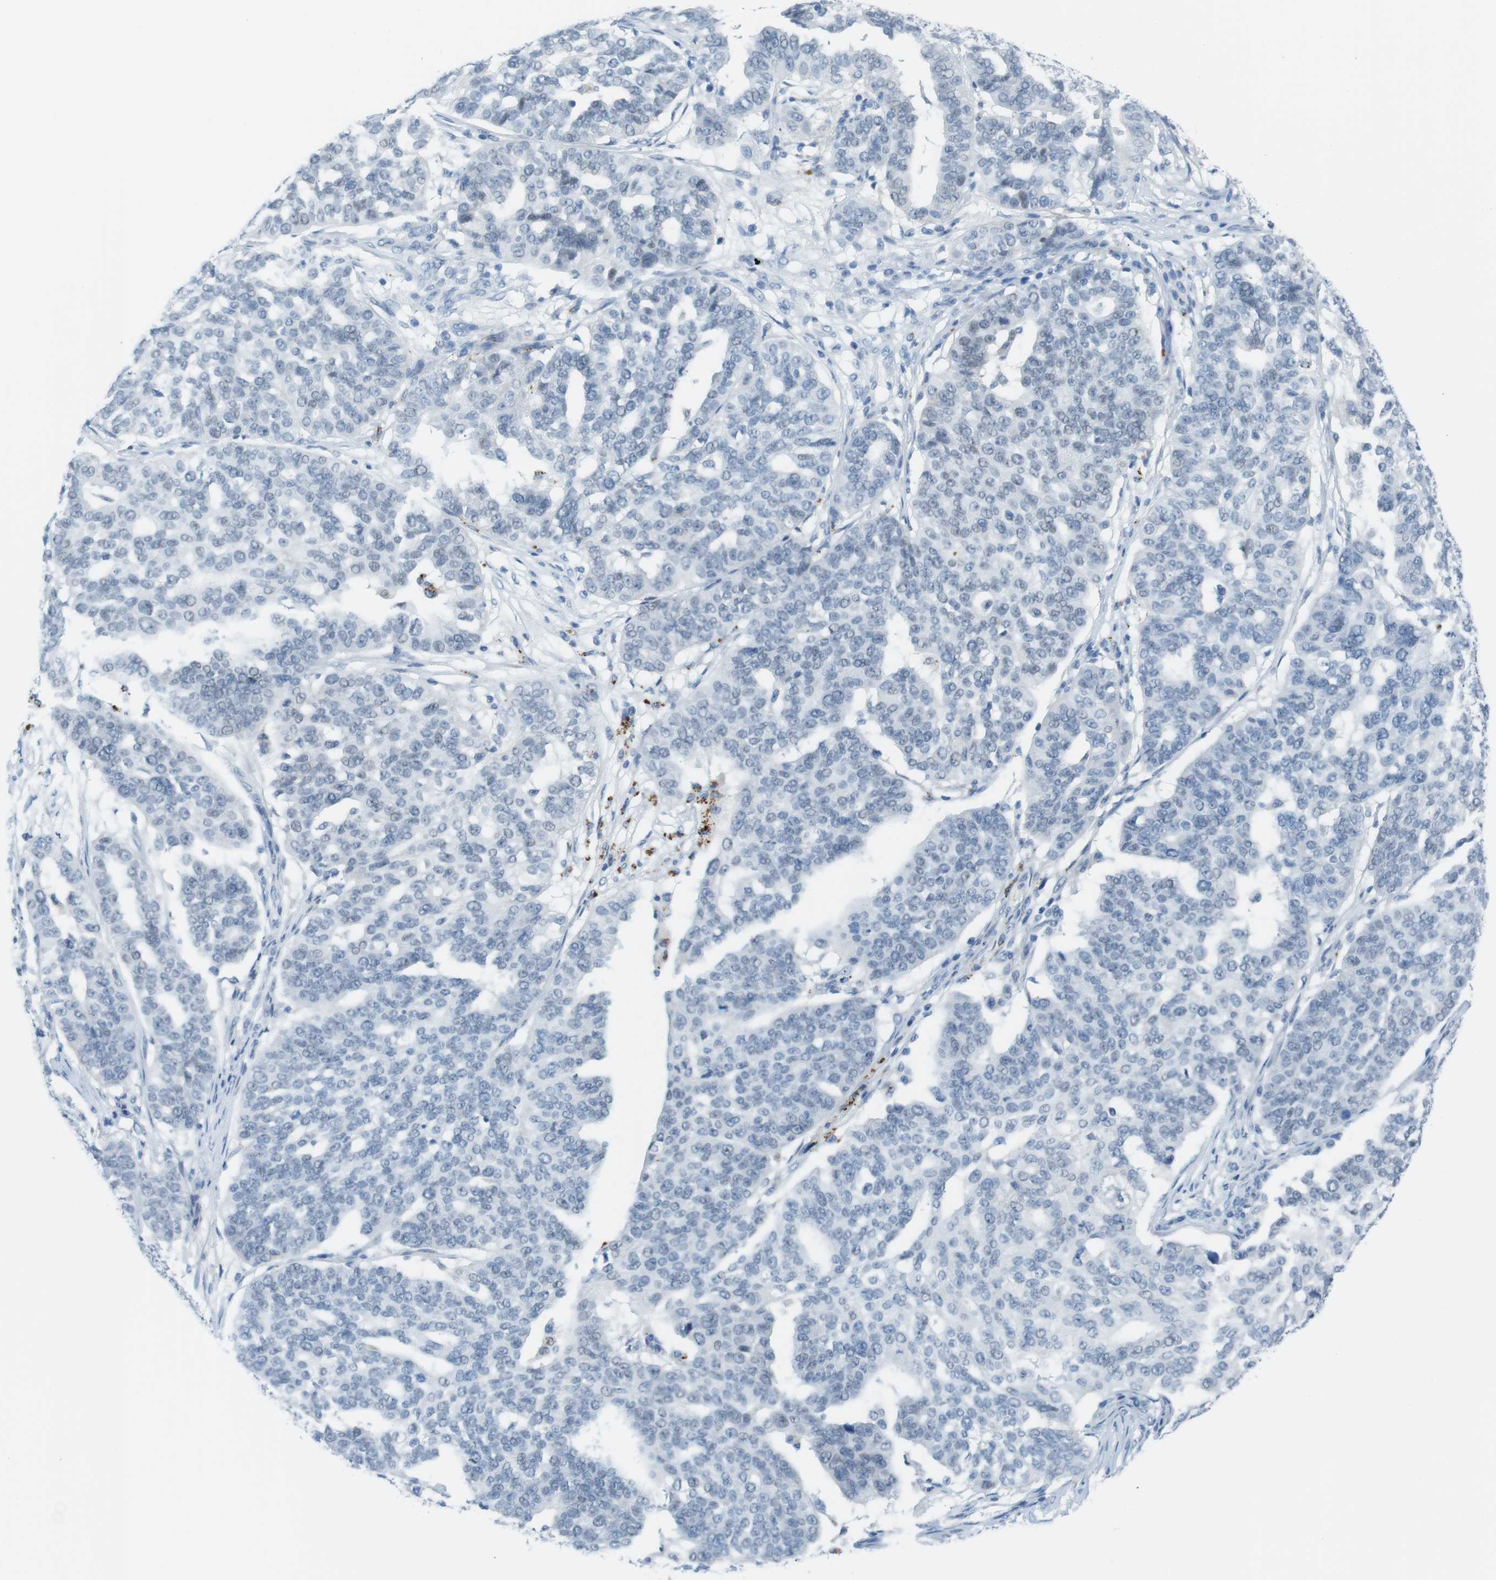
{"staining": {"intensity": "negative", "quantity": "none", "location": "none"}, "tissue": "ovarian cancer", "cell_type": "Tumor cells", "image_type": "cancer", "snomed": [{"axis": "morphology", "description": "Cystadenocarcinoma, serous, NOS"}, {"axis": "topography", "description": "Ovary"}], "caption": "Tumor cells are negative for brown protein staining in ovarian cancer.", "gene": "YIPF1", "patient": {"sex": "female", "age": 59}}